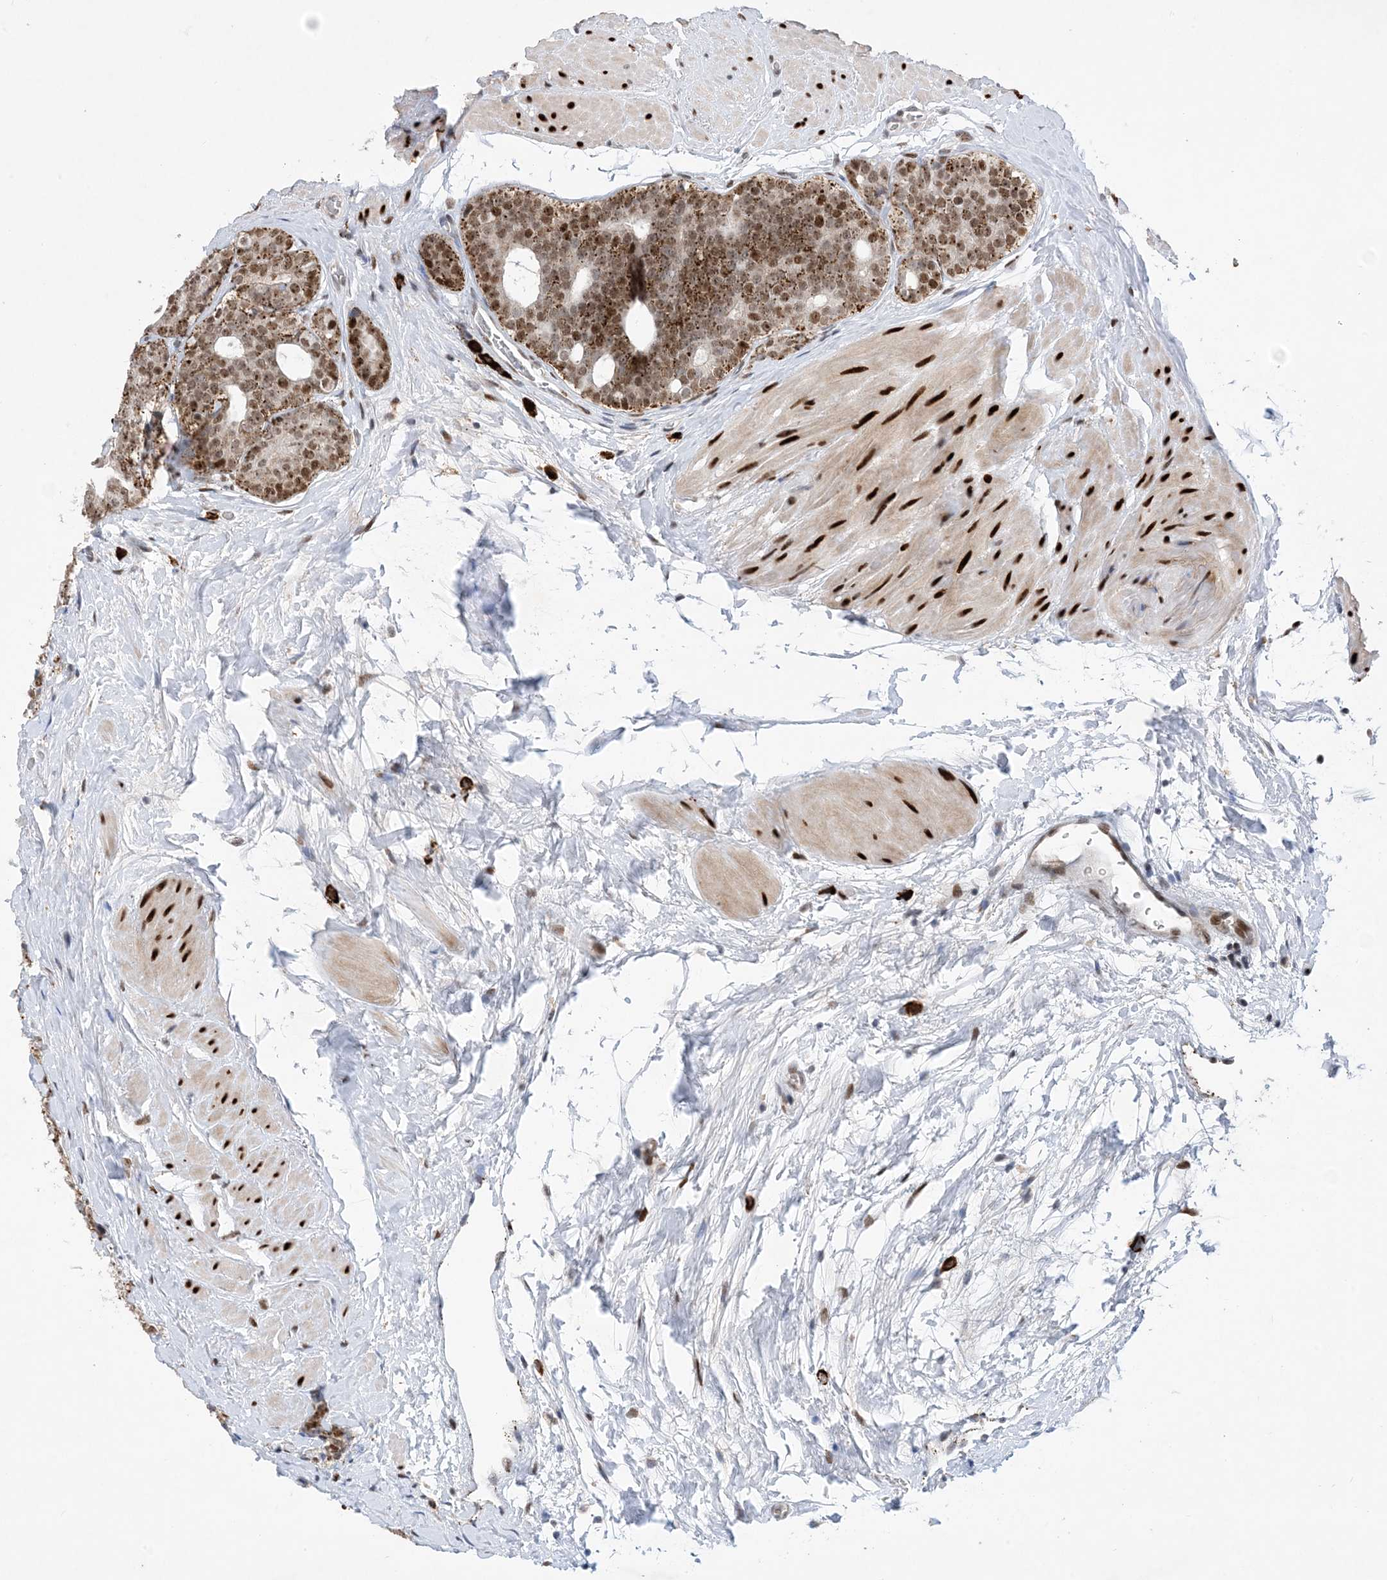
{"staining": {"intensity": "moderate", "quantity": ">75%", "location": "nuclear"}, "tissue": "prostate cancer", "cell_type": "Tumor cells", "image_type": "cancer", "snomed": [{"axis": "morphology", "description": "Adenocarcinoma, High grade"}, {"axis": "topography", "description": "Prostate"}], "caption": "Approximately >75% of tumor cells in human prostate adenocarcinoma (high-grade) reveal moderate nuclear protein expression as visualized by brown immunohistochemical staining.", "gene": "TSPYL1", "patient": {"sex": "male", "age": 56}}